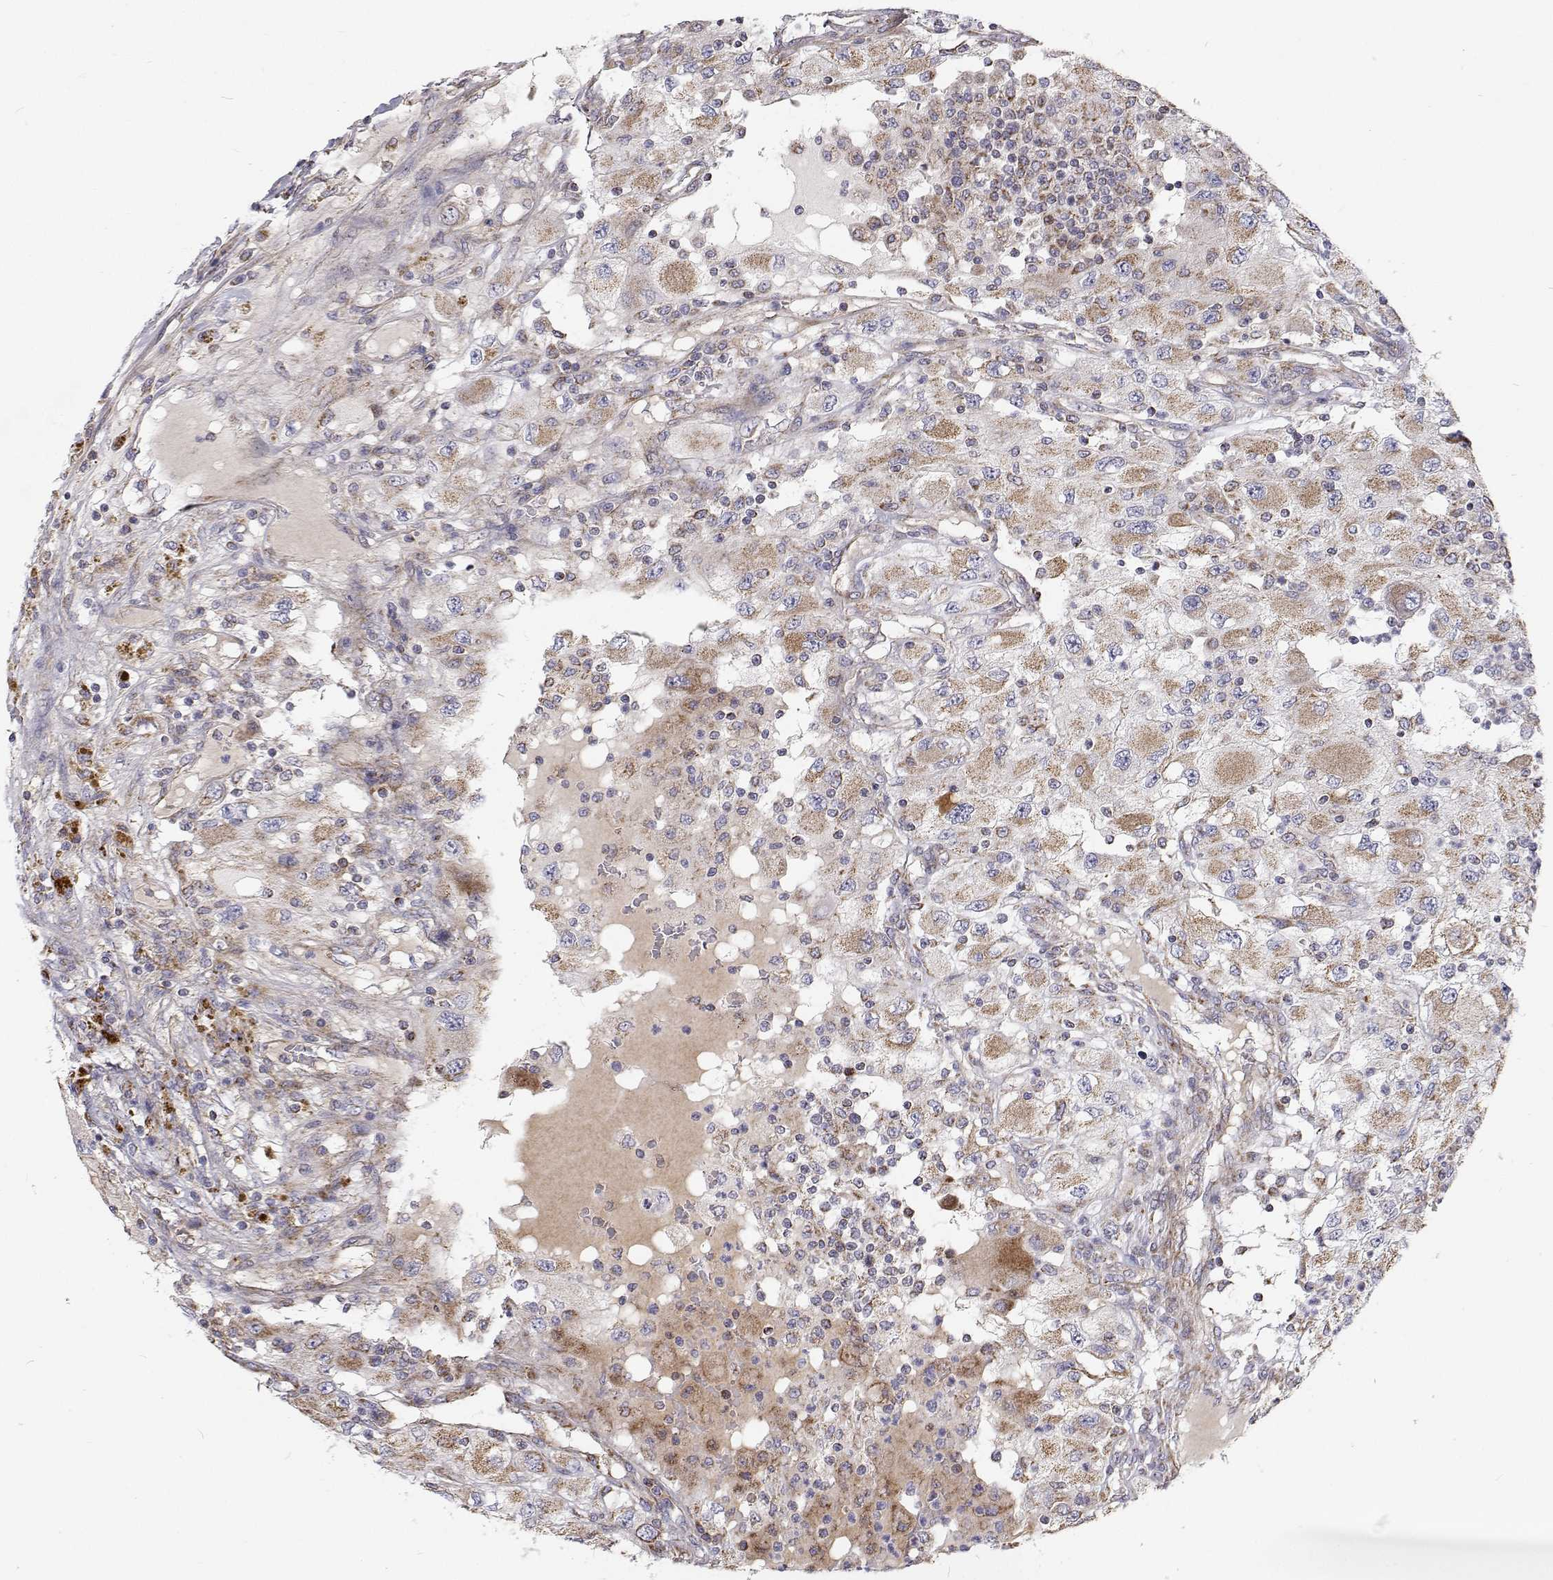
{"staining": {"intensity": "moderate", "quantity": "<25%", "location": "cytoplasmic/membranous"}, "tissue": "renal cancer", "cell_type": "Tumor cells", "image_type": "cancer", "snomed": [{"axis": "morphology", "description": "Adenocarcinoma, NOS"}, {"axis": "topography", "description": "Kidney"}], "caption": "A micrograph showing moderate cytoplasmic/membranous staining in approximately <25% of tumor cells in renal cancer, as visualized by brown immunohistochemical staining.", "gene": "SPICE1", "patient": {"sex": "female", "age": 67}}